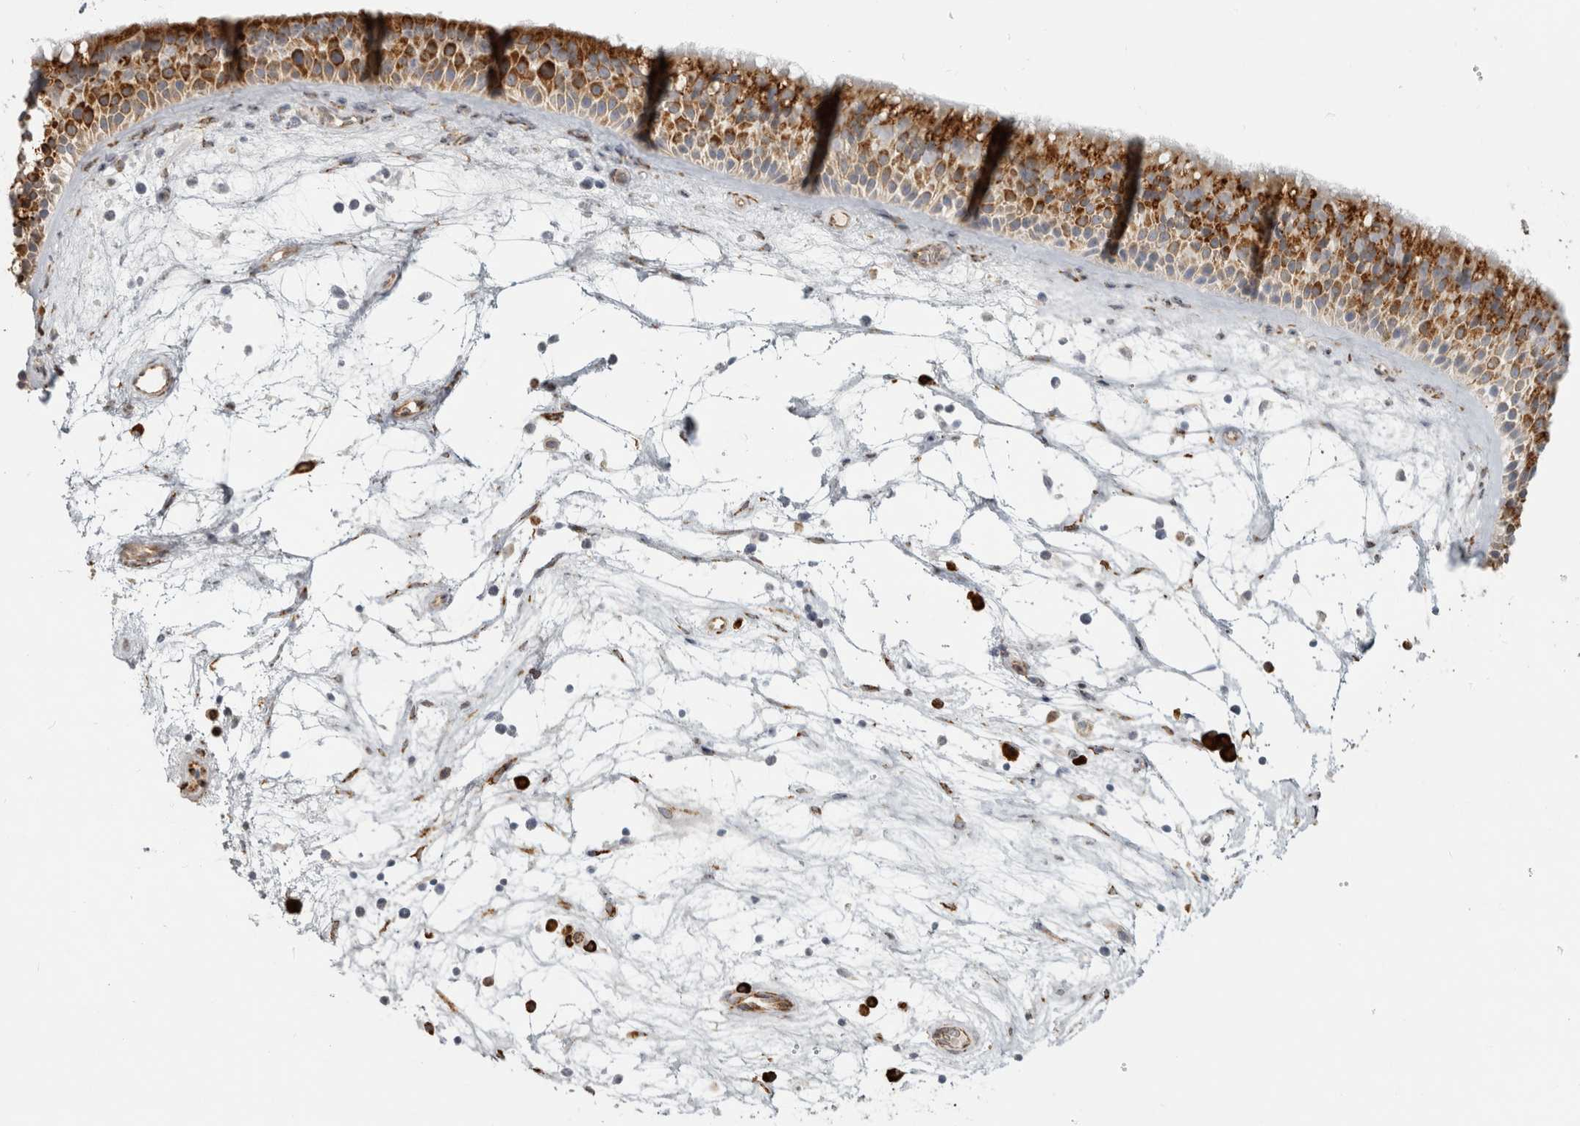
{"staining": {"intensity": "strong", "quantity": ">75%", "location": "cytoplasmic/membranous"}, "tissue": "nasopharynx", "cell_type": "Respiratory epithelial cells", "image_type": "normal", "snomed": [{"axis": "morphology", "description": "Normal tissue, NOS"}, {"axis": "topography", "description": "Nasopharynx"}], "caption": "Protein analysis of normal nasopharynx displays strong cytoplasmic/membranous positivity in approximately >75% of respiratory epithelial cells. (DAB (3,3'-diaminobenzidine) = brown stain, brightfield microscopy at high magnification).", "gene": "OSTN", "patient": {"sex": "male", "age": 64}}